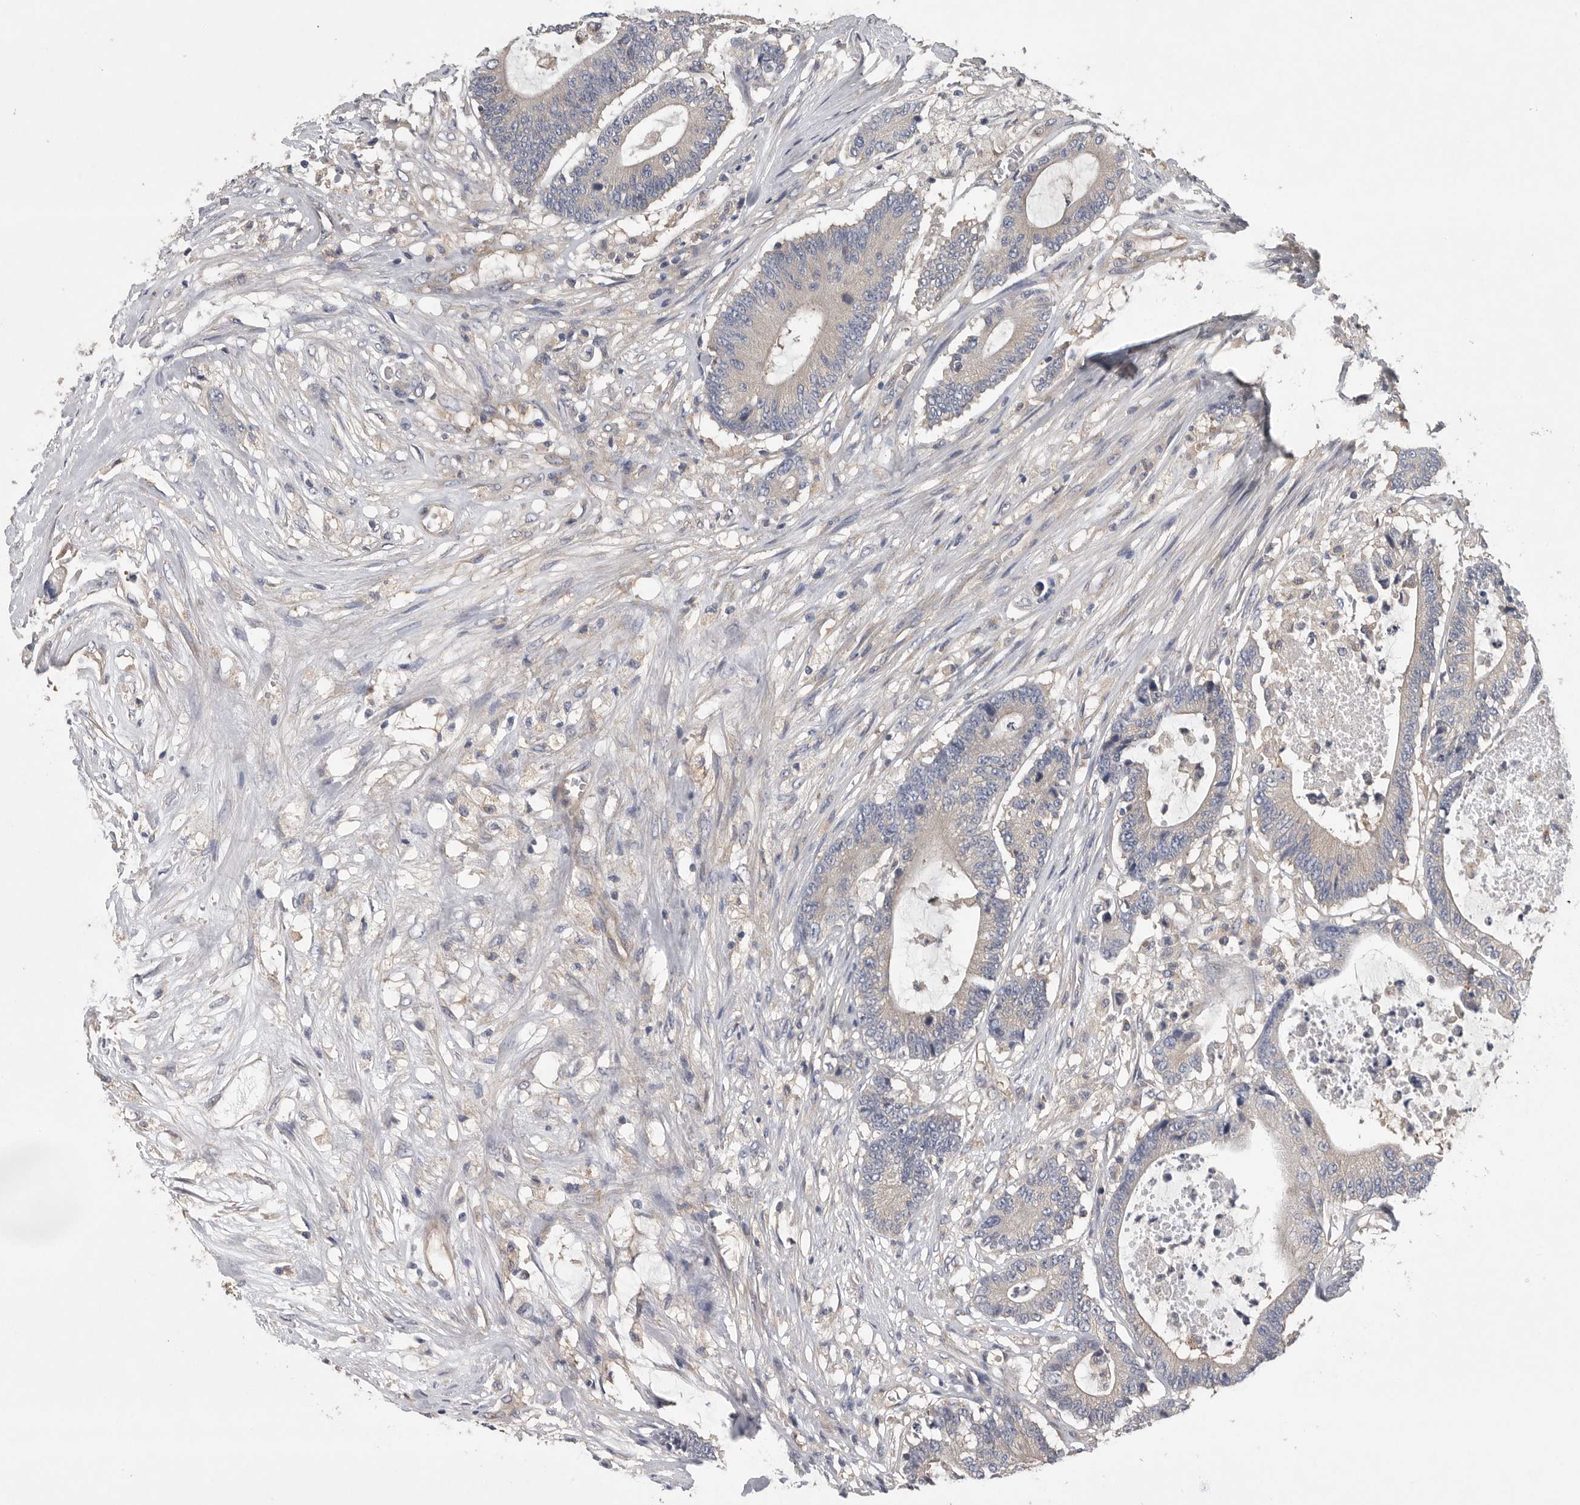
{"staining": {"intensity": "negative", "quantity": "none", "location": "none"}, "tissue": "colorectal cancer", "cell_type": "Tumor cells", "image_type": "cancer", "snomed": [{"axis": "morphology", "description": "Adenocarcinoma, NOS"}, {"axis": "topography", "description": "Colon"}], "caption": "This is an IHC micrograph of human adenocarcinoma (colorectal). There is no expression in tumor cells.", "gene": "OXR1", "patient": {"sex": "female", "age": 84}}